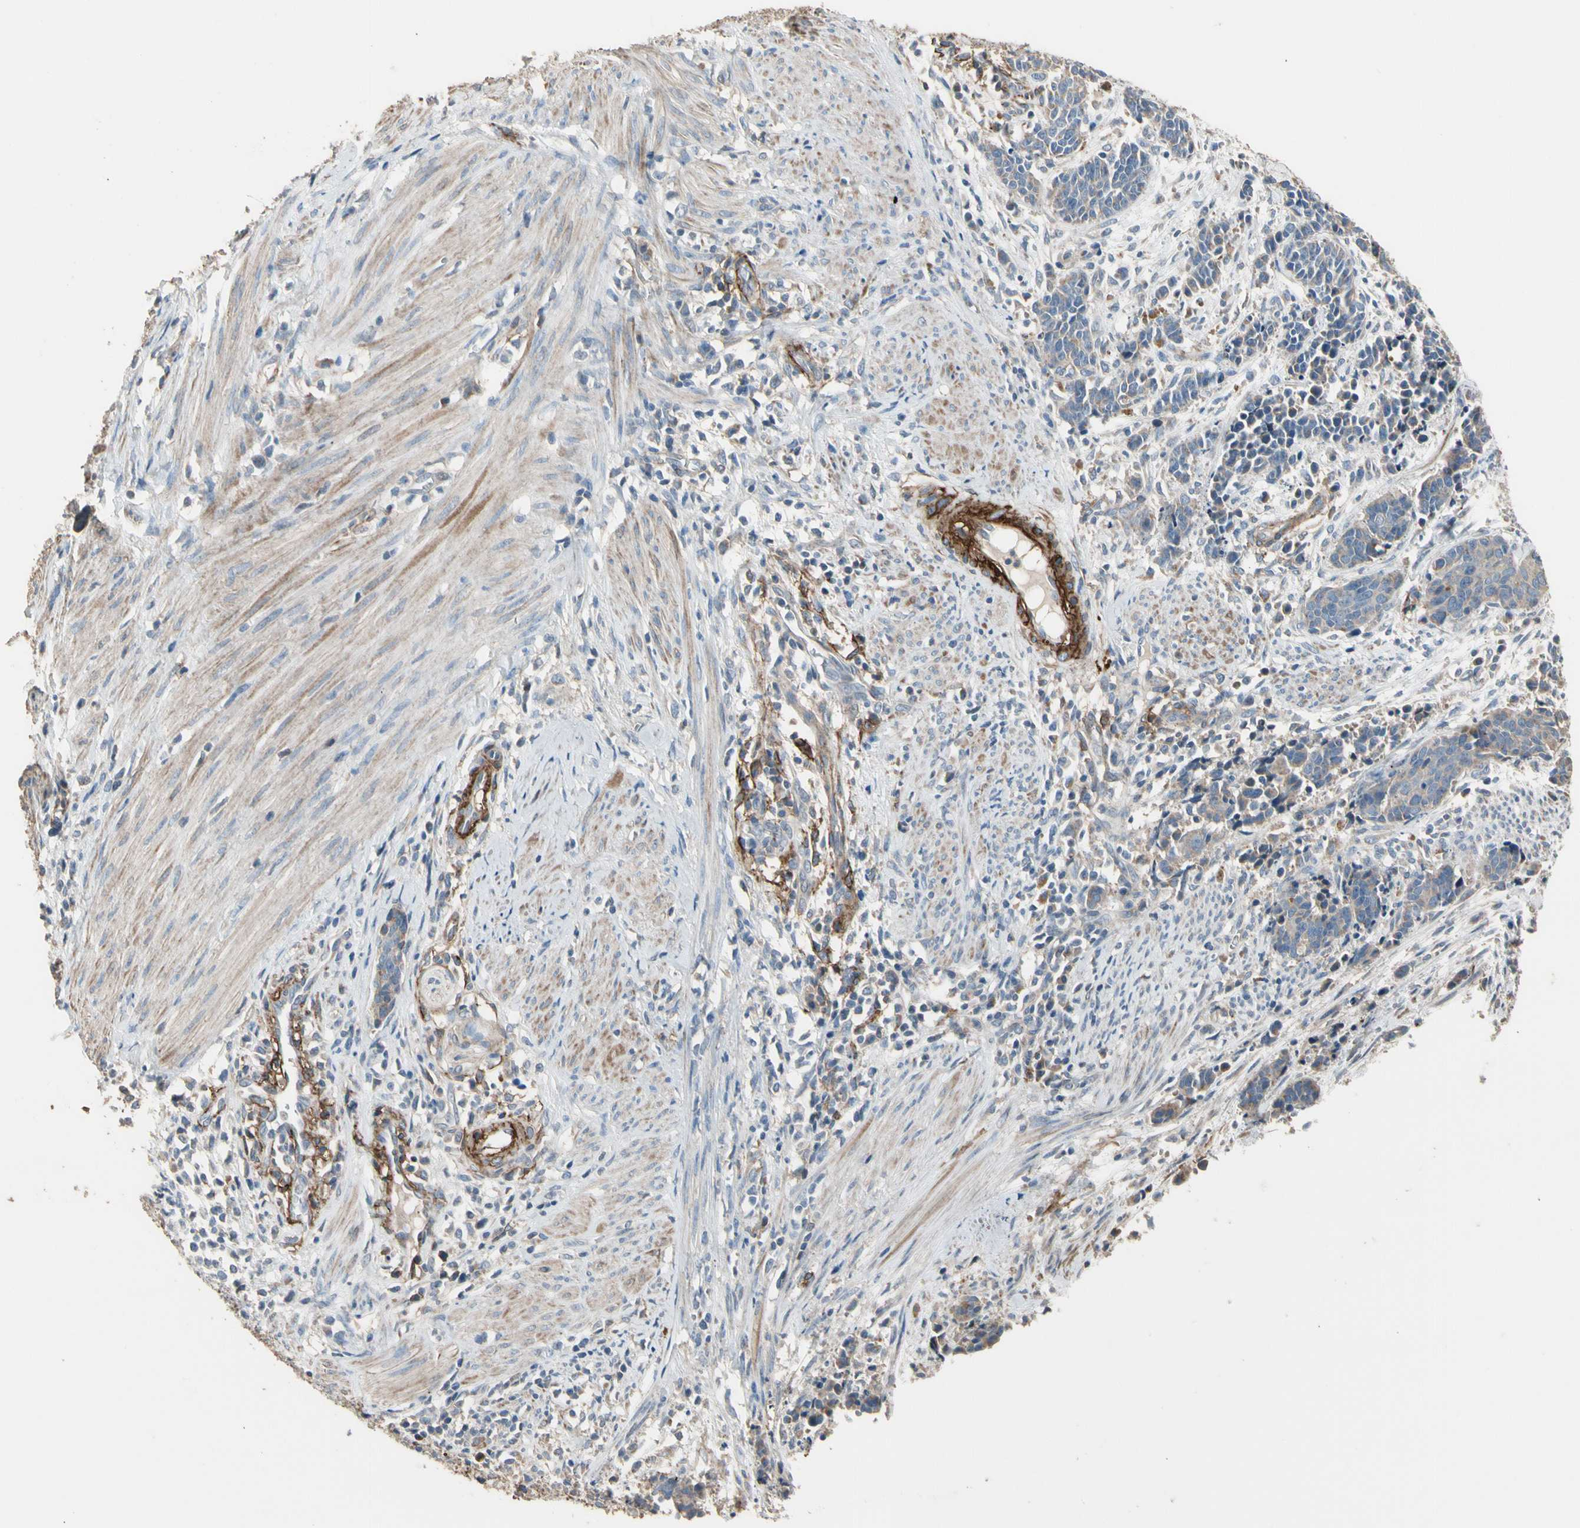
{"staining": {"intensity": "weak", "quantity": ">75%", "location": "cytoplasmic/membranous"}, "tissue": "cervical cancer", "cell_type": "Tumor cells", "image_type": "cancer", "snomed": [{"axis": "morphology", "description": "Squamous cell carcinoma, NOS"}, {"axis": "topography", "description": "Cervix"}], "caption": "This is a photomicrograph of immunohistochemistry staining of cervical squamous cell carcinoma, which shows weak staining in the cytoplasmic/membranous of tumor cells.", "gene": "SUSD2", "patient": {"sex": "female", "age": 35}}